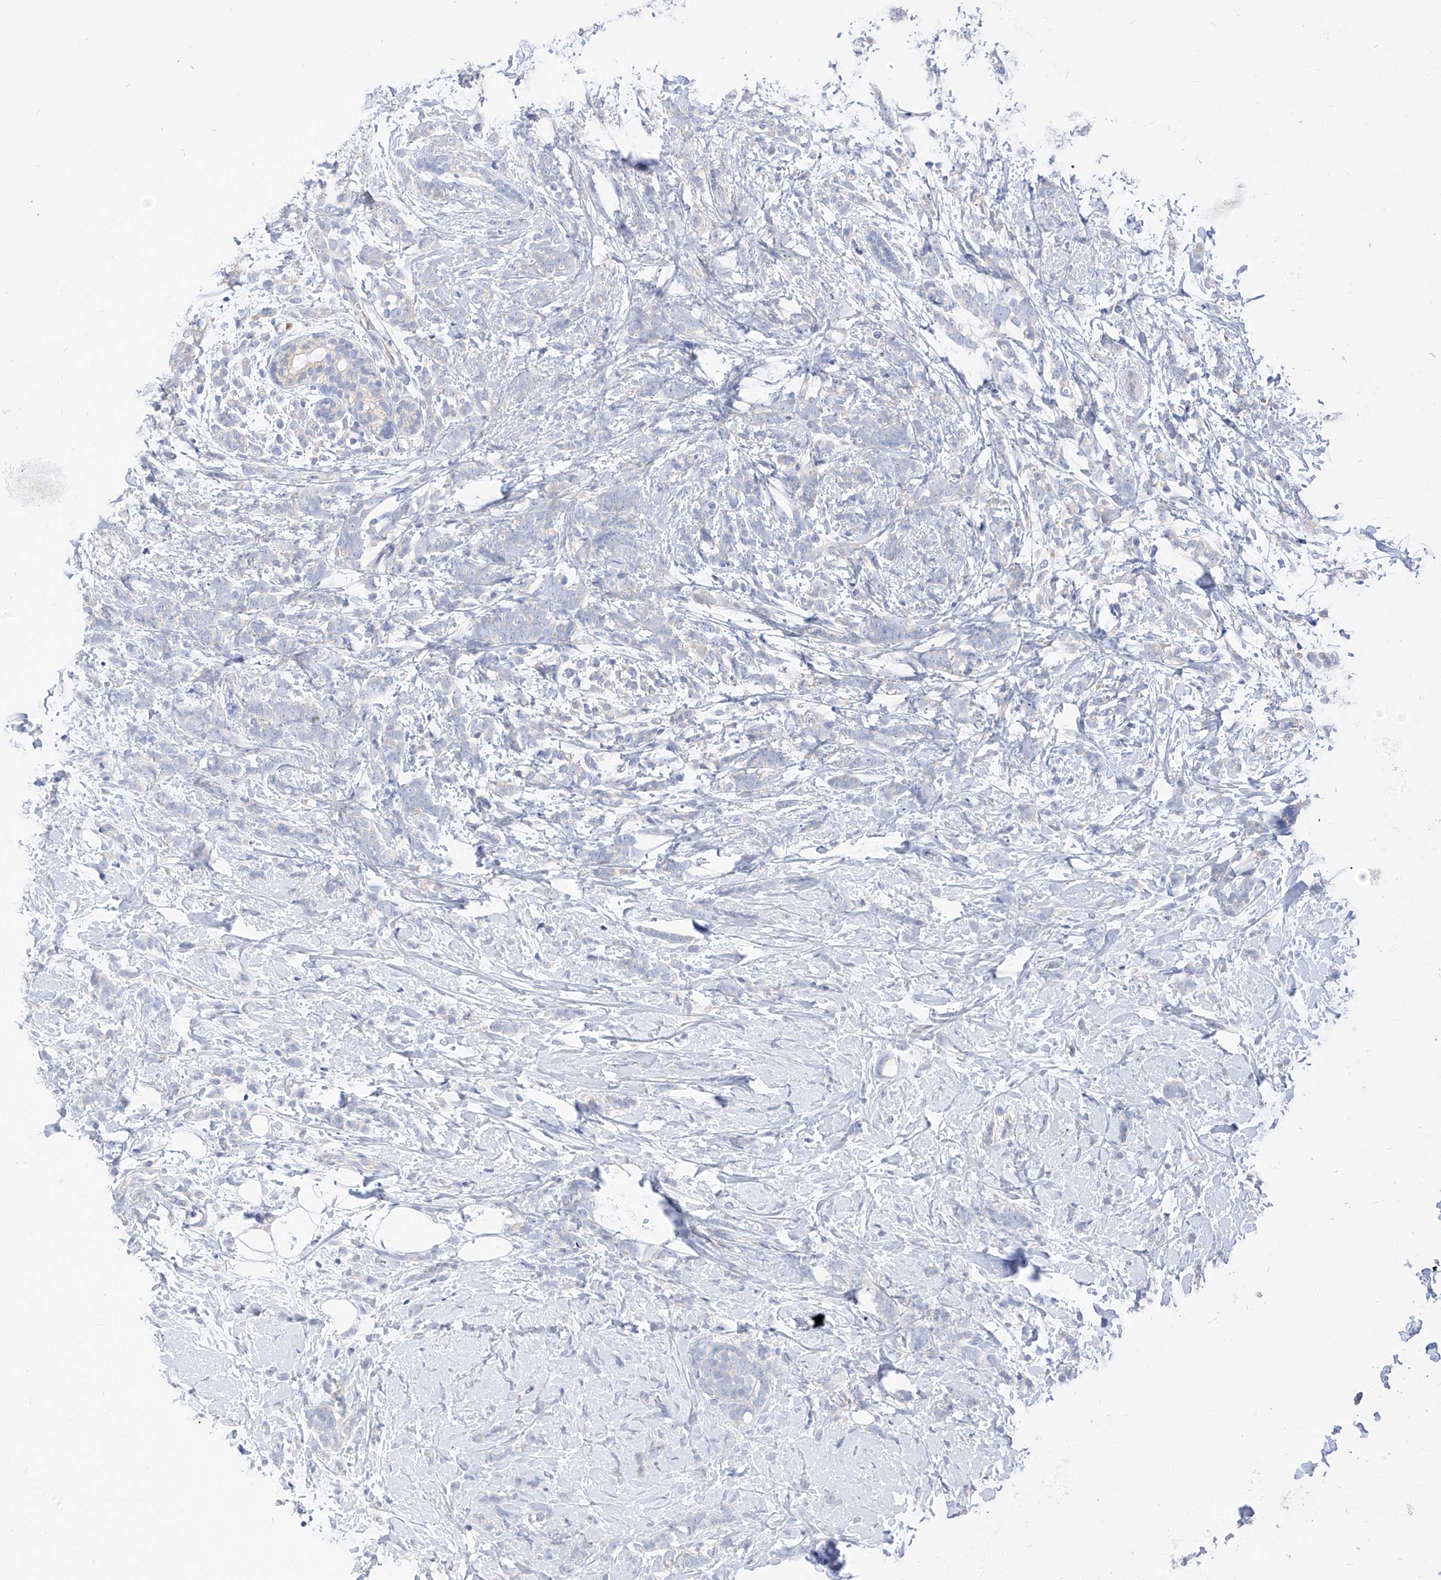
{"staining": {"intensity": "negative", "quantity": "none", "location": "none"}, "tissue": "breast cancer", "cell_type": "Tumor cells", "image_type": "cancer", "snomed": [{"axis": "morphology", "description": "Lobular carcinoma"}, {"axis": "topography", "description": "Breast"}], "caption": "There is no significant positivity in tumor cells of lobular carcinoma (breast).", "gene": "ZZEF1", "patient": {"sex": "female", "age": 58}}